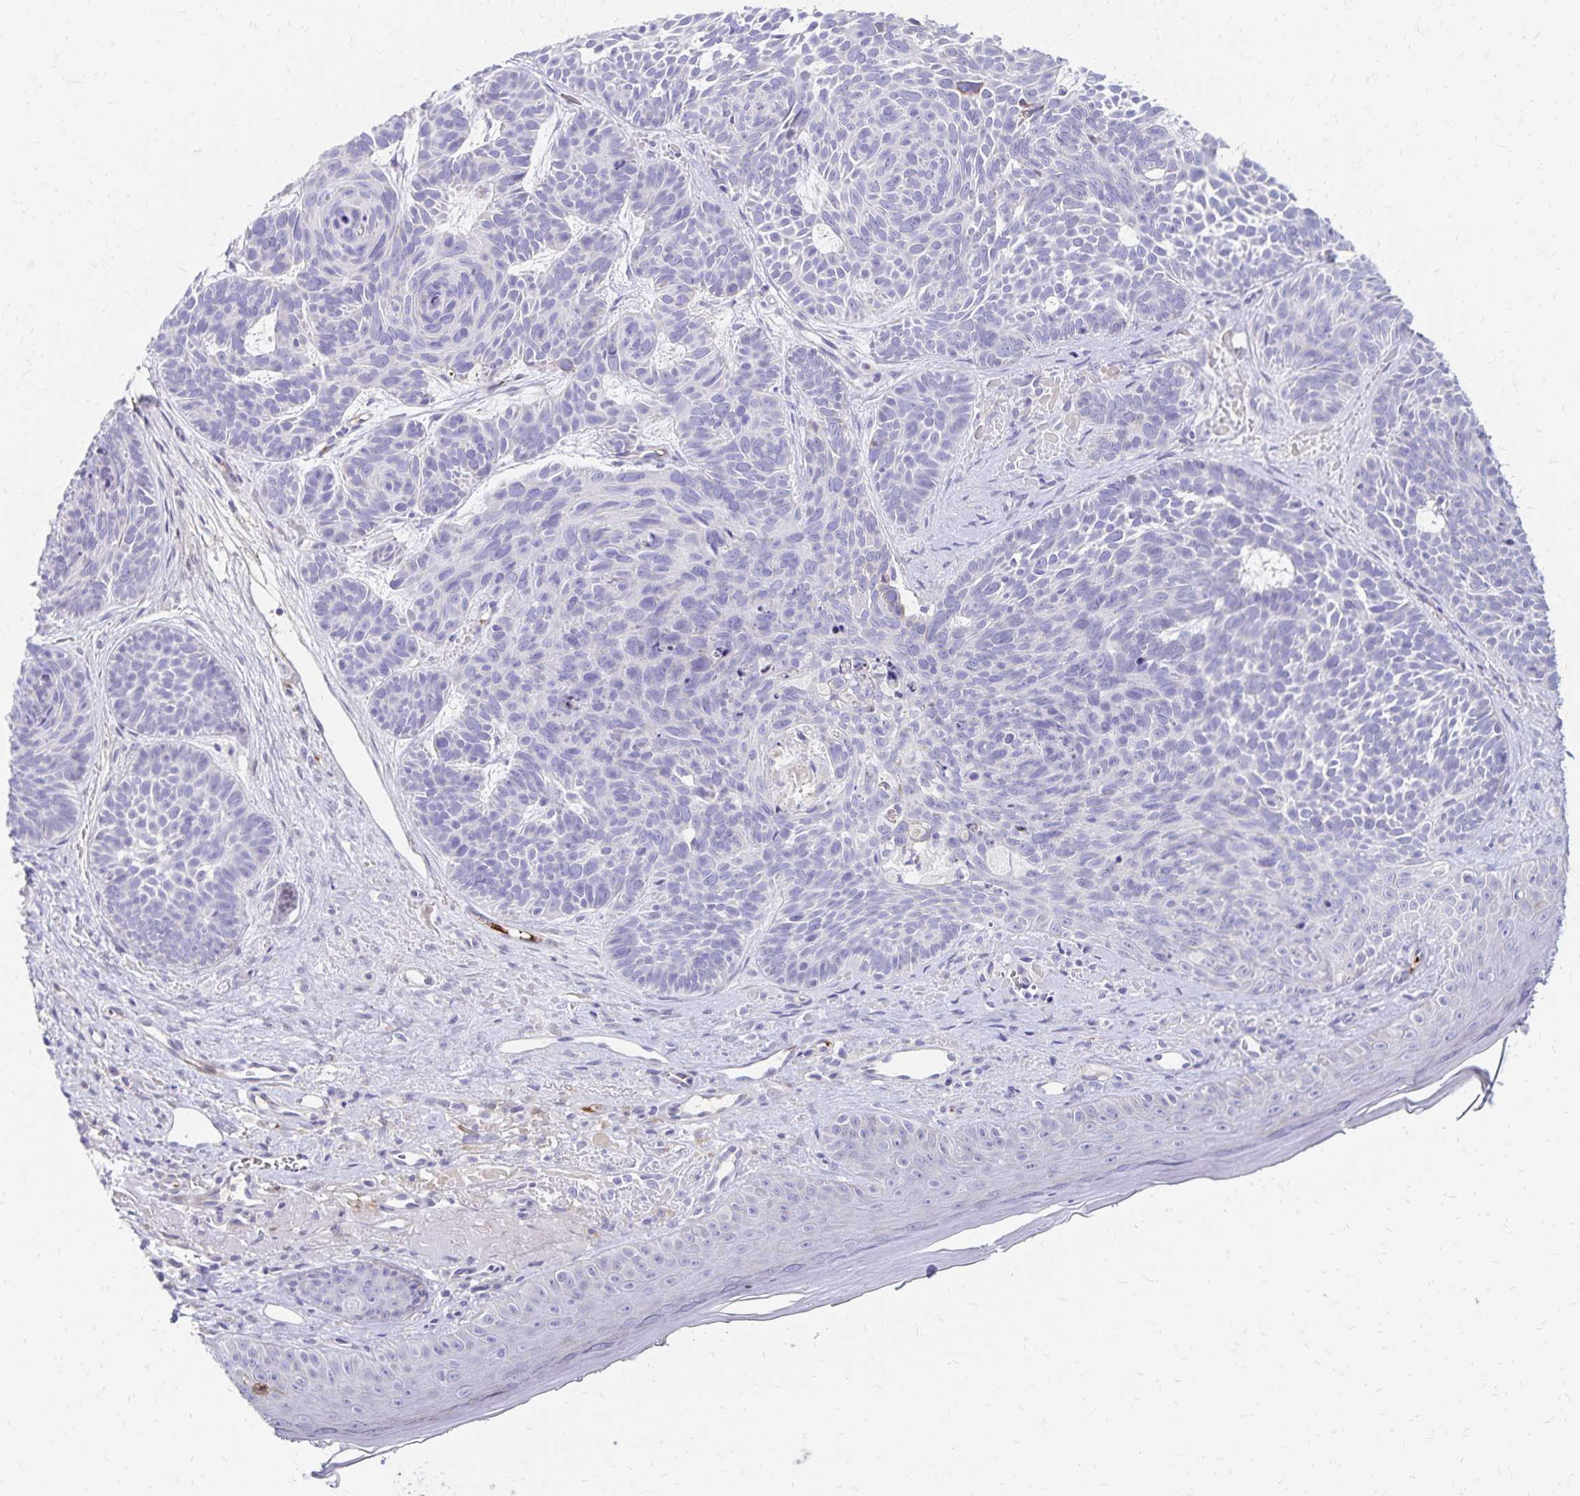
{"staining": {"intensity": "negative", "quantity": "none", "location": "none"}, "tissue": "skin cancer", "cell_type": "Tumor cells", "image_type": "cancer", "snomed": [{"axis": "morphology", "description": "Basal cell carcinoma"}, {"axis": "topography", "description": "Skin"}], "caption": "Skin basal cell carcinoma was stained to show a protein in brown. There is no significant staining in tumor cells.", "gene": "NECAP1", "patient": {"sex": "male", "age": 81}}